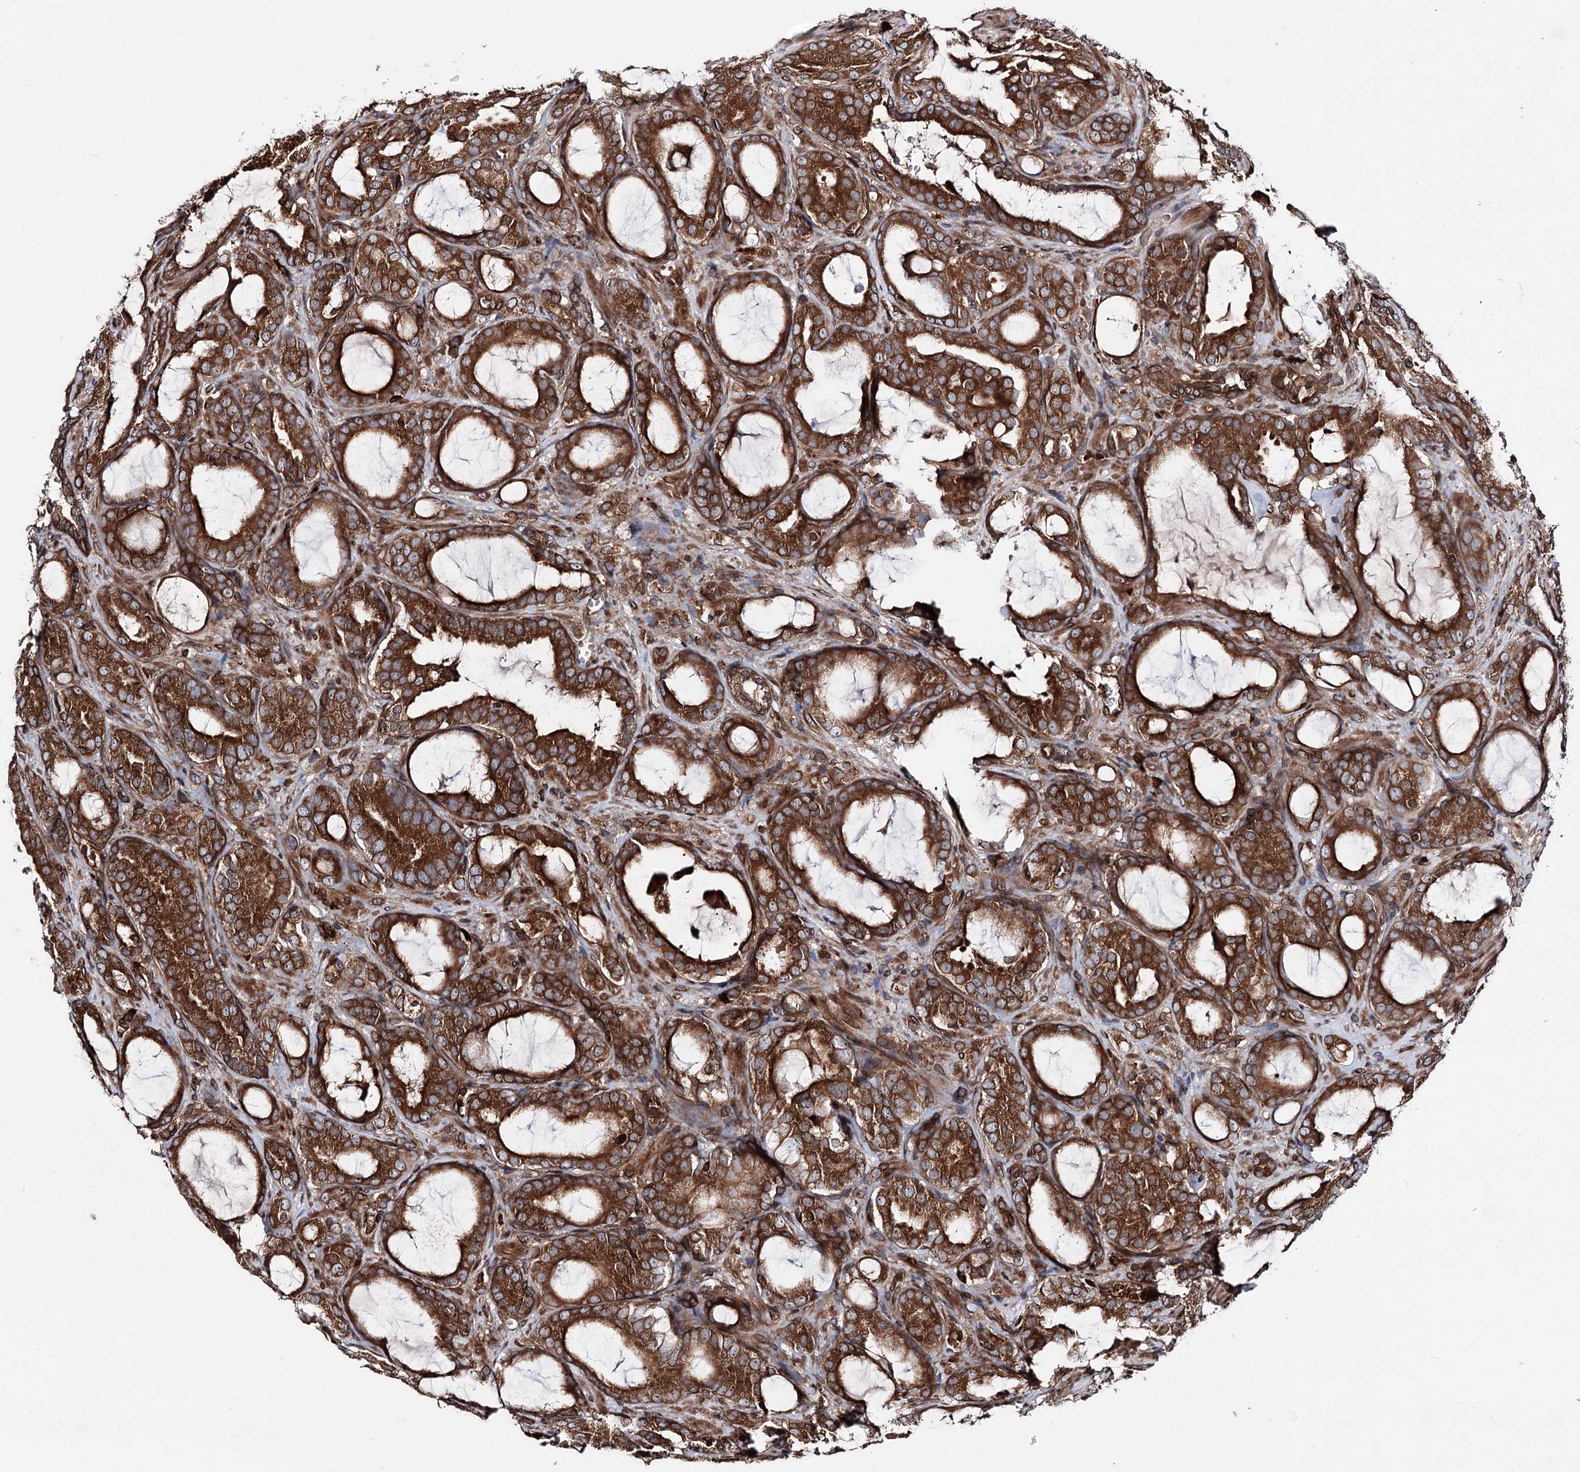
{"staining": {"intensity": "strong", "quantity": ">75%", "location": "cytoplasmic/membranous"}, "tissue": "prostate cancer", "cell_type": "Tumor cells", "image_type": "cancer", "snomed": [{"axis": "morphology", "description": "Adenocarcinoma, High grade"}, {"axis": "topography", "description": "Prostate"}], "caption": "There is high levels of strong cytoplasmic/membranous expression in tumor cells of adenocarcinoma (high-grade) (prostate), as demonstrated by immunohistochemical staining (brown color).", "gene": "FGFR1OP2", "patient": {"sex": "male", "age": 72}}